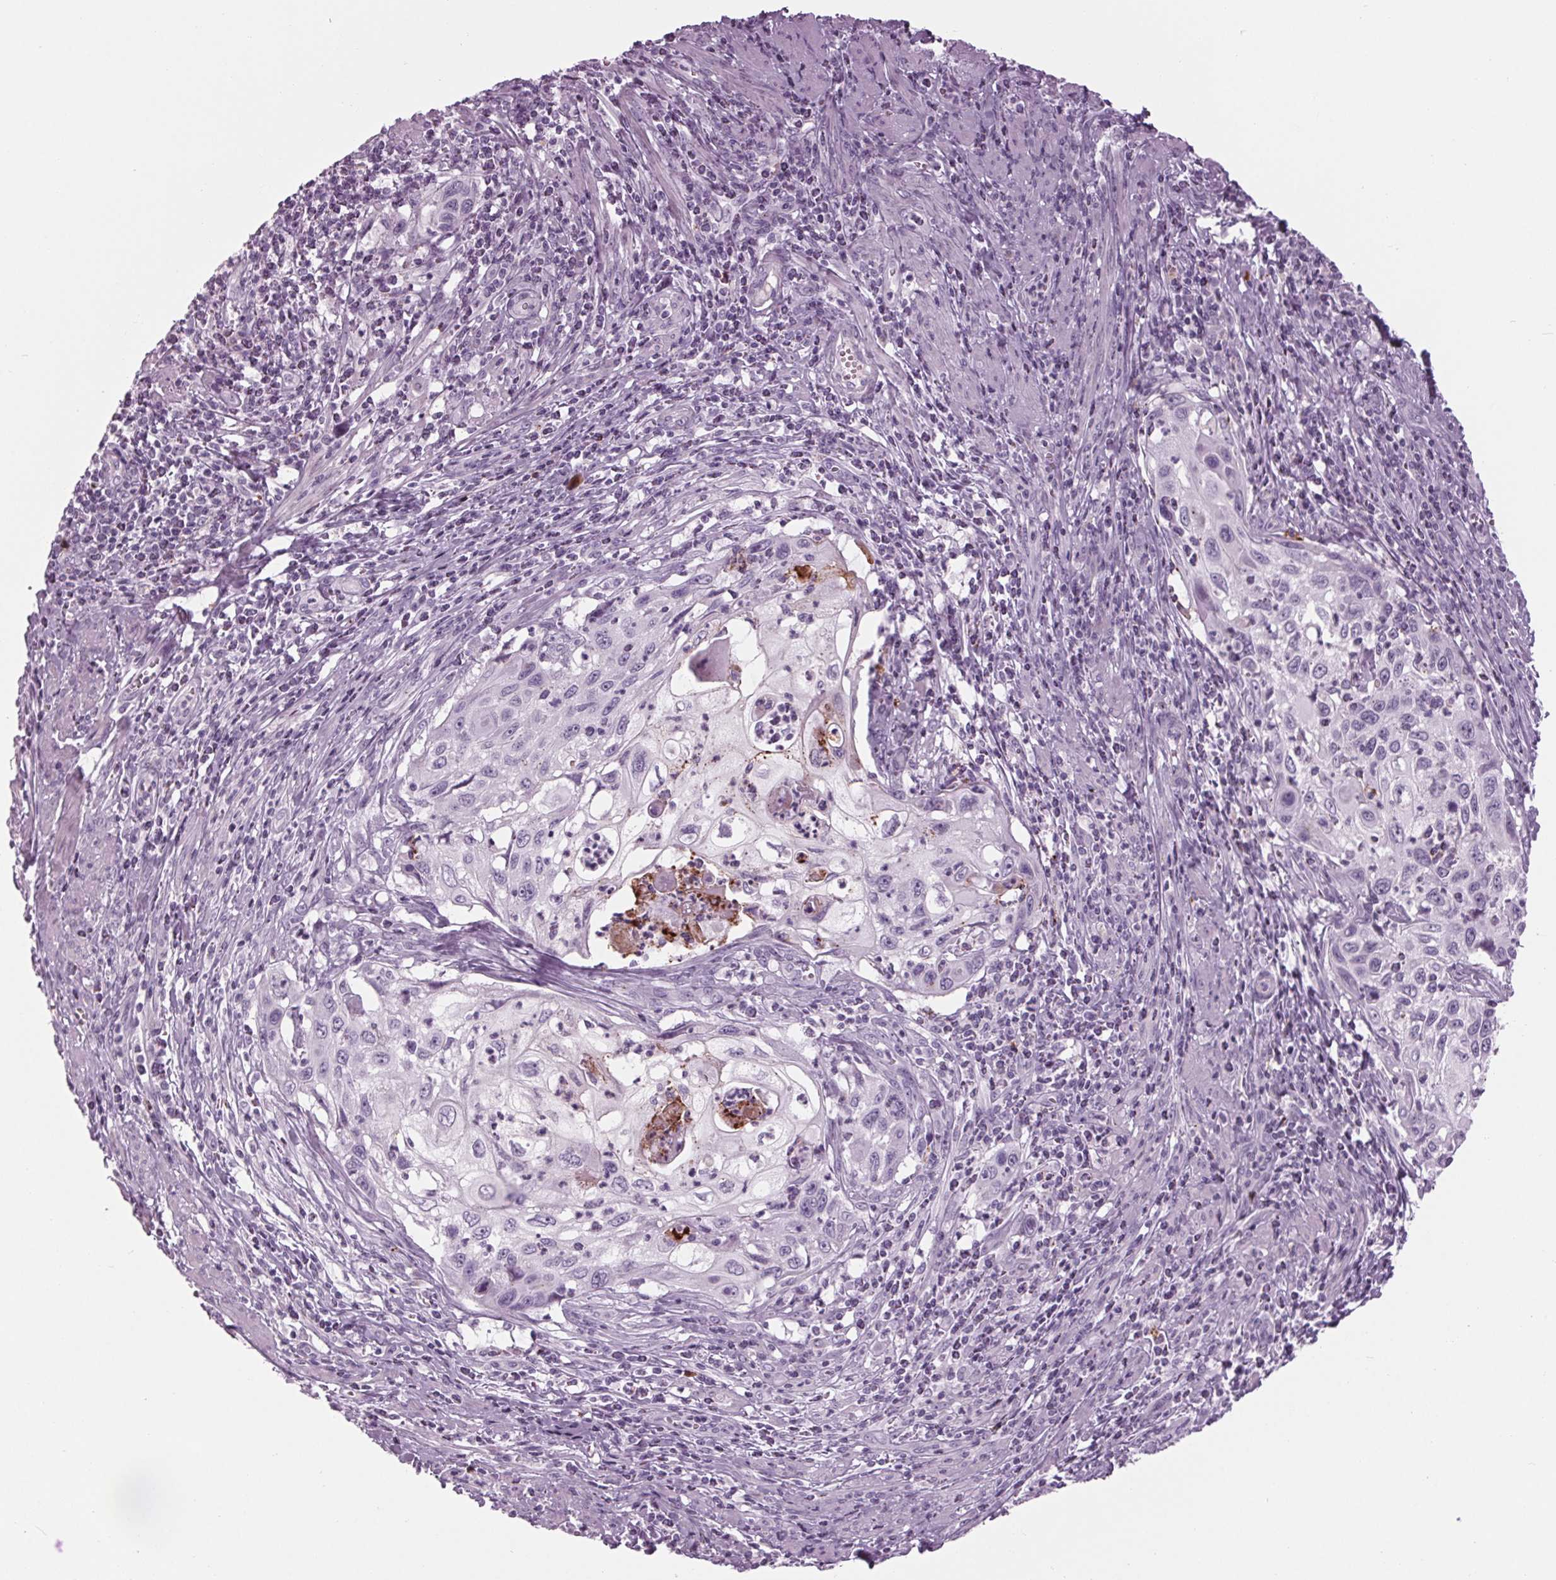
{"staining": {"intensity": "negative", "quantity": "none", "location": "none"}, "tissue": "cervical cancer", "cell_type": "Tumor cells", "image_type": "cancer", "snomed": [{"axis": "morphology", "description": "Squamous cell carcinoma, NOS"}, {"axis": "topography", "description": "Cervix"}], "caption": "IHC of human cervical cancer displays no positivity in tumor cells.", "gene": "CYP3A43", "patient": {"sex": "female", "age": 70}}